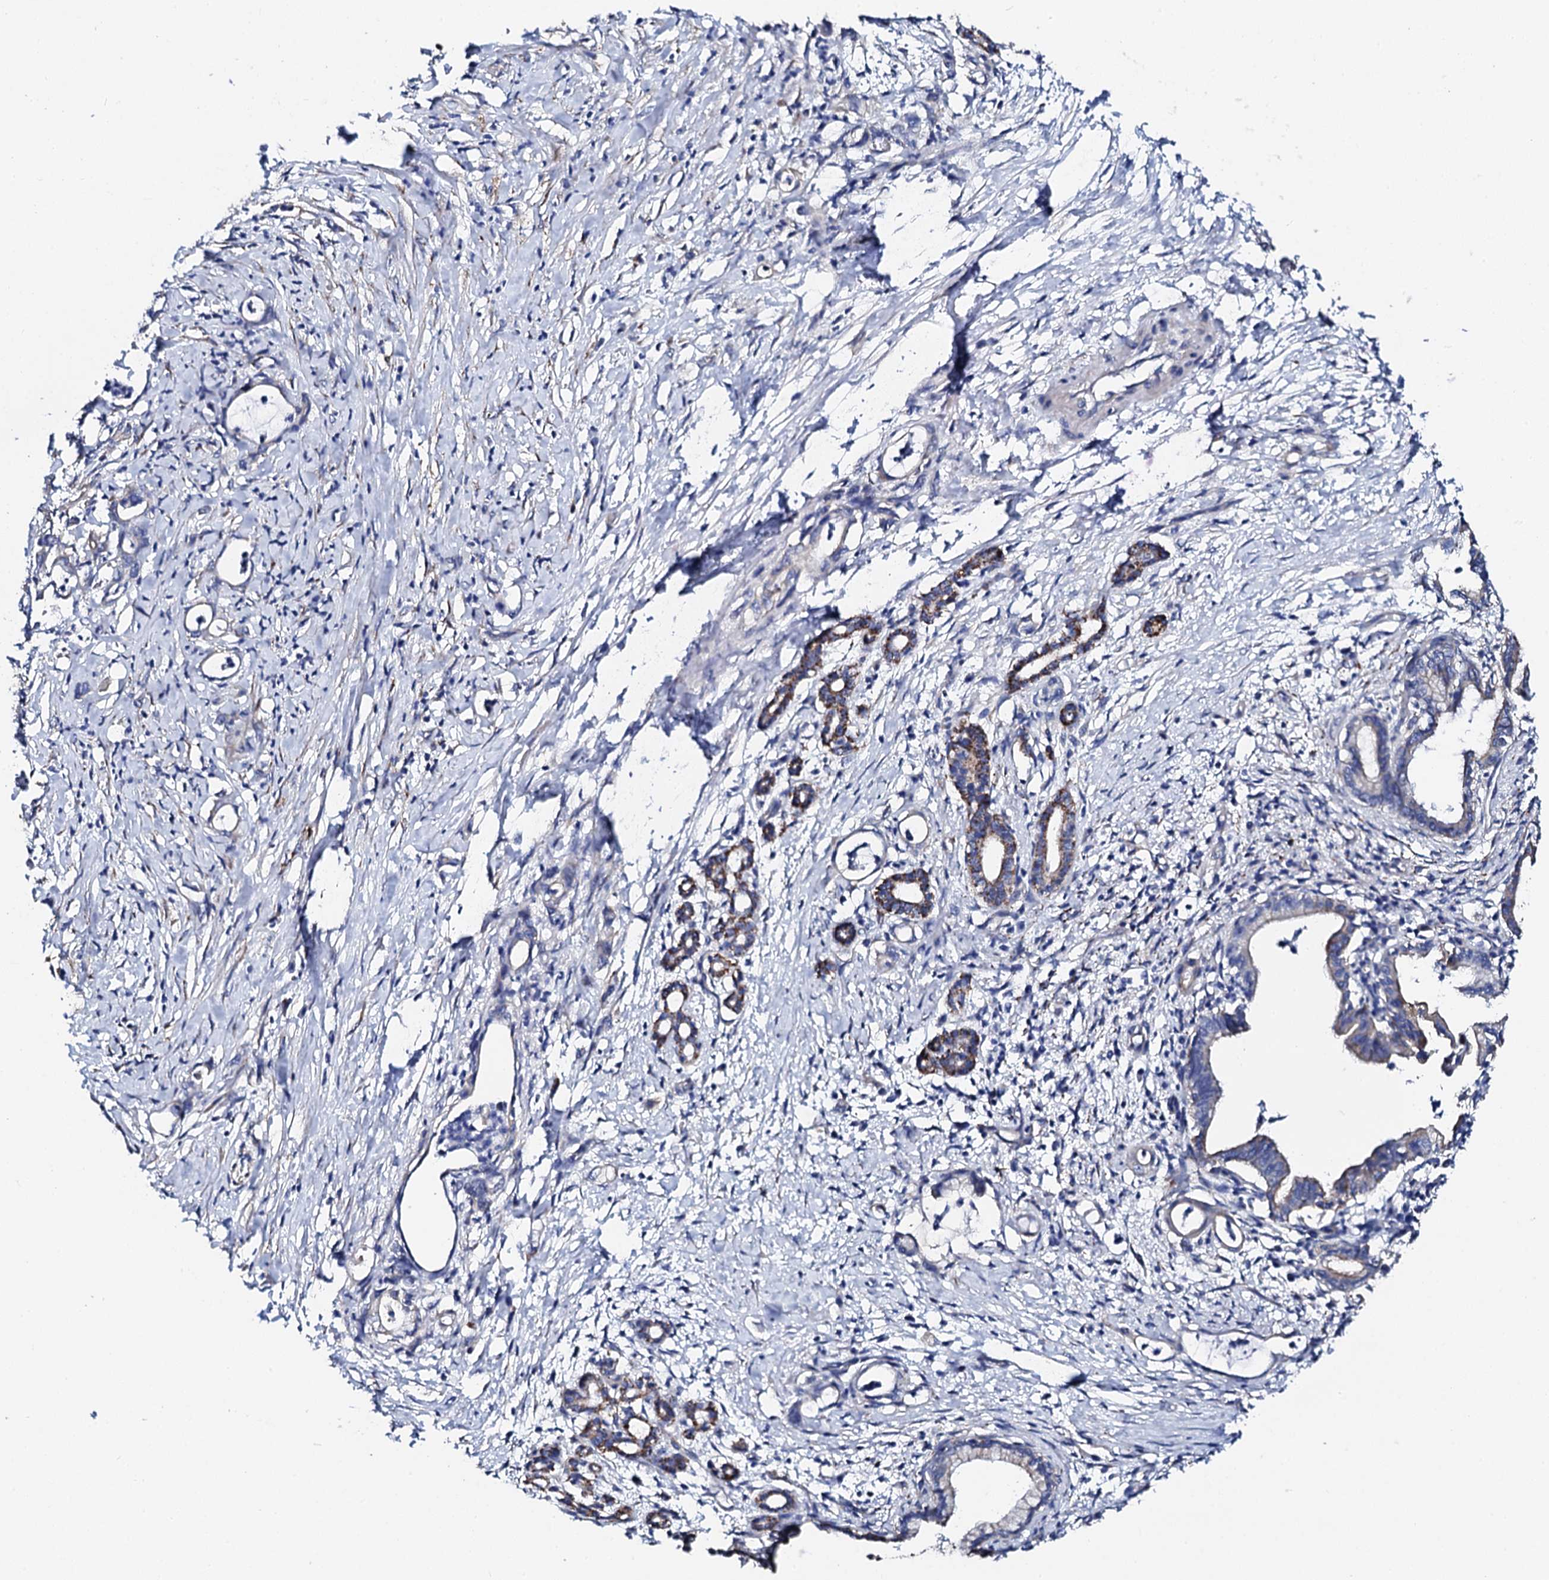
{"staining": {"intensity": "moderate", "quantity": "25%-75%", "location": "cytoplasmic/membranous"}, "tissue": "pancreatic cancer", "cell_type": "Tumor cells", "image_type": "cancer", "snomed": [{"axis": "morphology", "description": "Adenocarcinoma, NOS"}, {"axis": "topography", "description": "Pancreas"}], "caption": "IHC staining of pancreatic cancer, which displays medium levels of moderate cytoplasmic/membranous staining in approximately 25%-75% of tumor cells indicating moderate cytoplasmic/membranous protein expression. The staining was performed using DAB (3,3'-diaminobenzidine) (brown) for protein detection and nuclei were counterstained in hematoxylin (blue).", "gene": "KLHL32", "patient": {"sex": "female", "age": 55}}